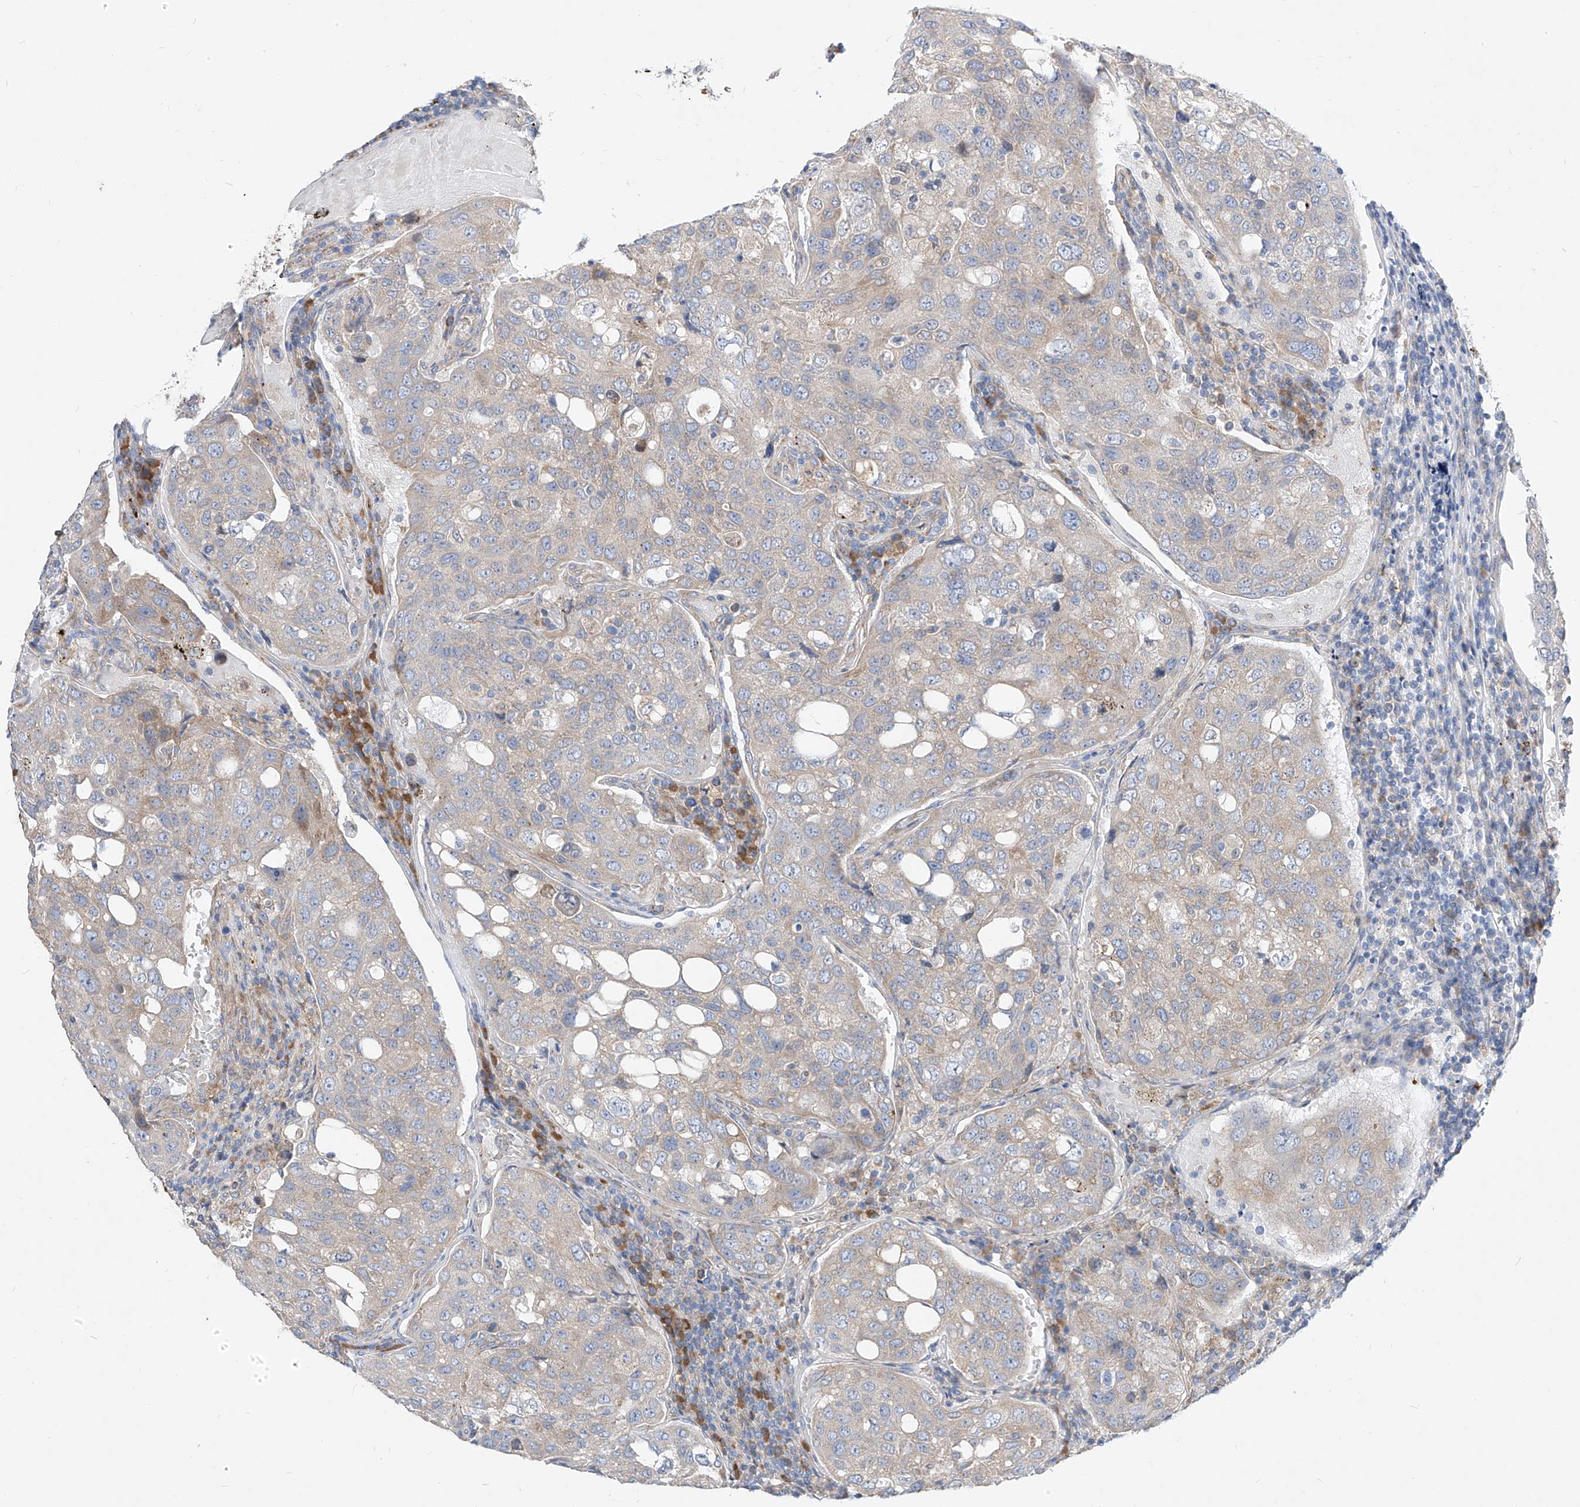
{"staining": {"intensity": "negative", "quantity": "none", "location": "none"}, "tissue": "urothelial cancer", "cell_type": "Tumor cells", "image_type": "cancer", "snomed": [{"axis": "morphology", "description": "Urothelial carcinoma, High grade"}, {"axis": "topography", "description": "Lymph node"}, {"axis": "topography", "description": "Urinary bladder"}], "caption": "Immunohistochemistry of human high-grade urothelial carcinoma shows no staining in tumor cells.", "gene": "UFL1", "patient": {"sex": "male", "age": 51}}